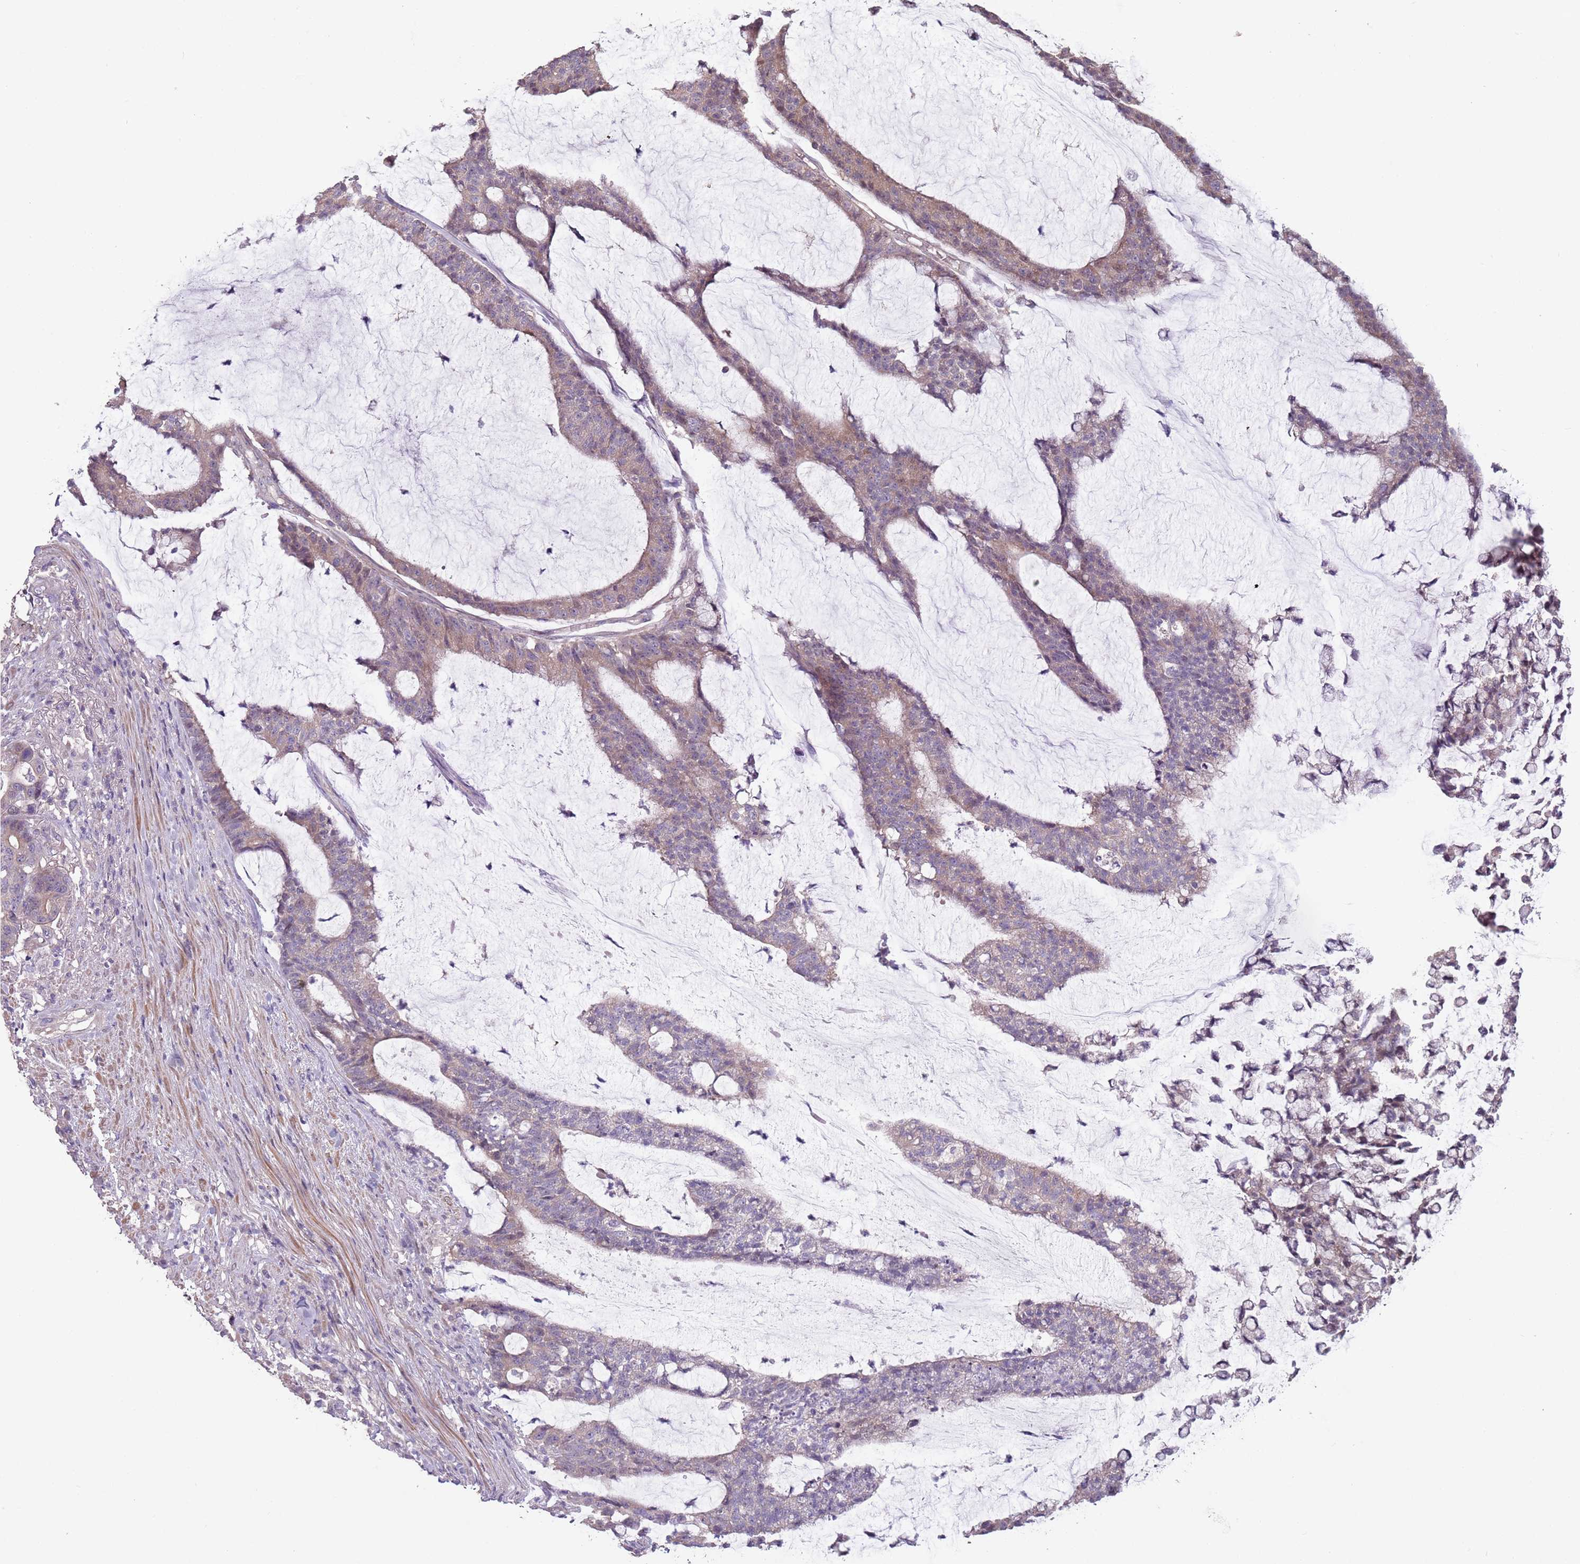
{"staining": {"intensity": "weak", "quantity": "25%-75%", "location": "cytoplasmic/membranous"}, "tissue": "colorectal cancer", "cell_type": "Tumor cells", "image_type": "cancer", "snomed": [{"axis": "morphology", "description": "Adenocarcinoma, NOS"}, {"axis": "topography", "description": "Colon"}], "caption": "The photomicrograph demonstrates staining of colorectal cancer (adenocarcinoma), revealing weak cytoplasmic/membranous protein expression (brown color) within tumor cells.", "gene": "MBD3L1", "patient": {"sex": "female", "age": 84}}